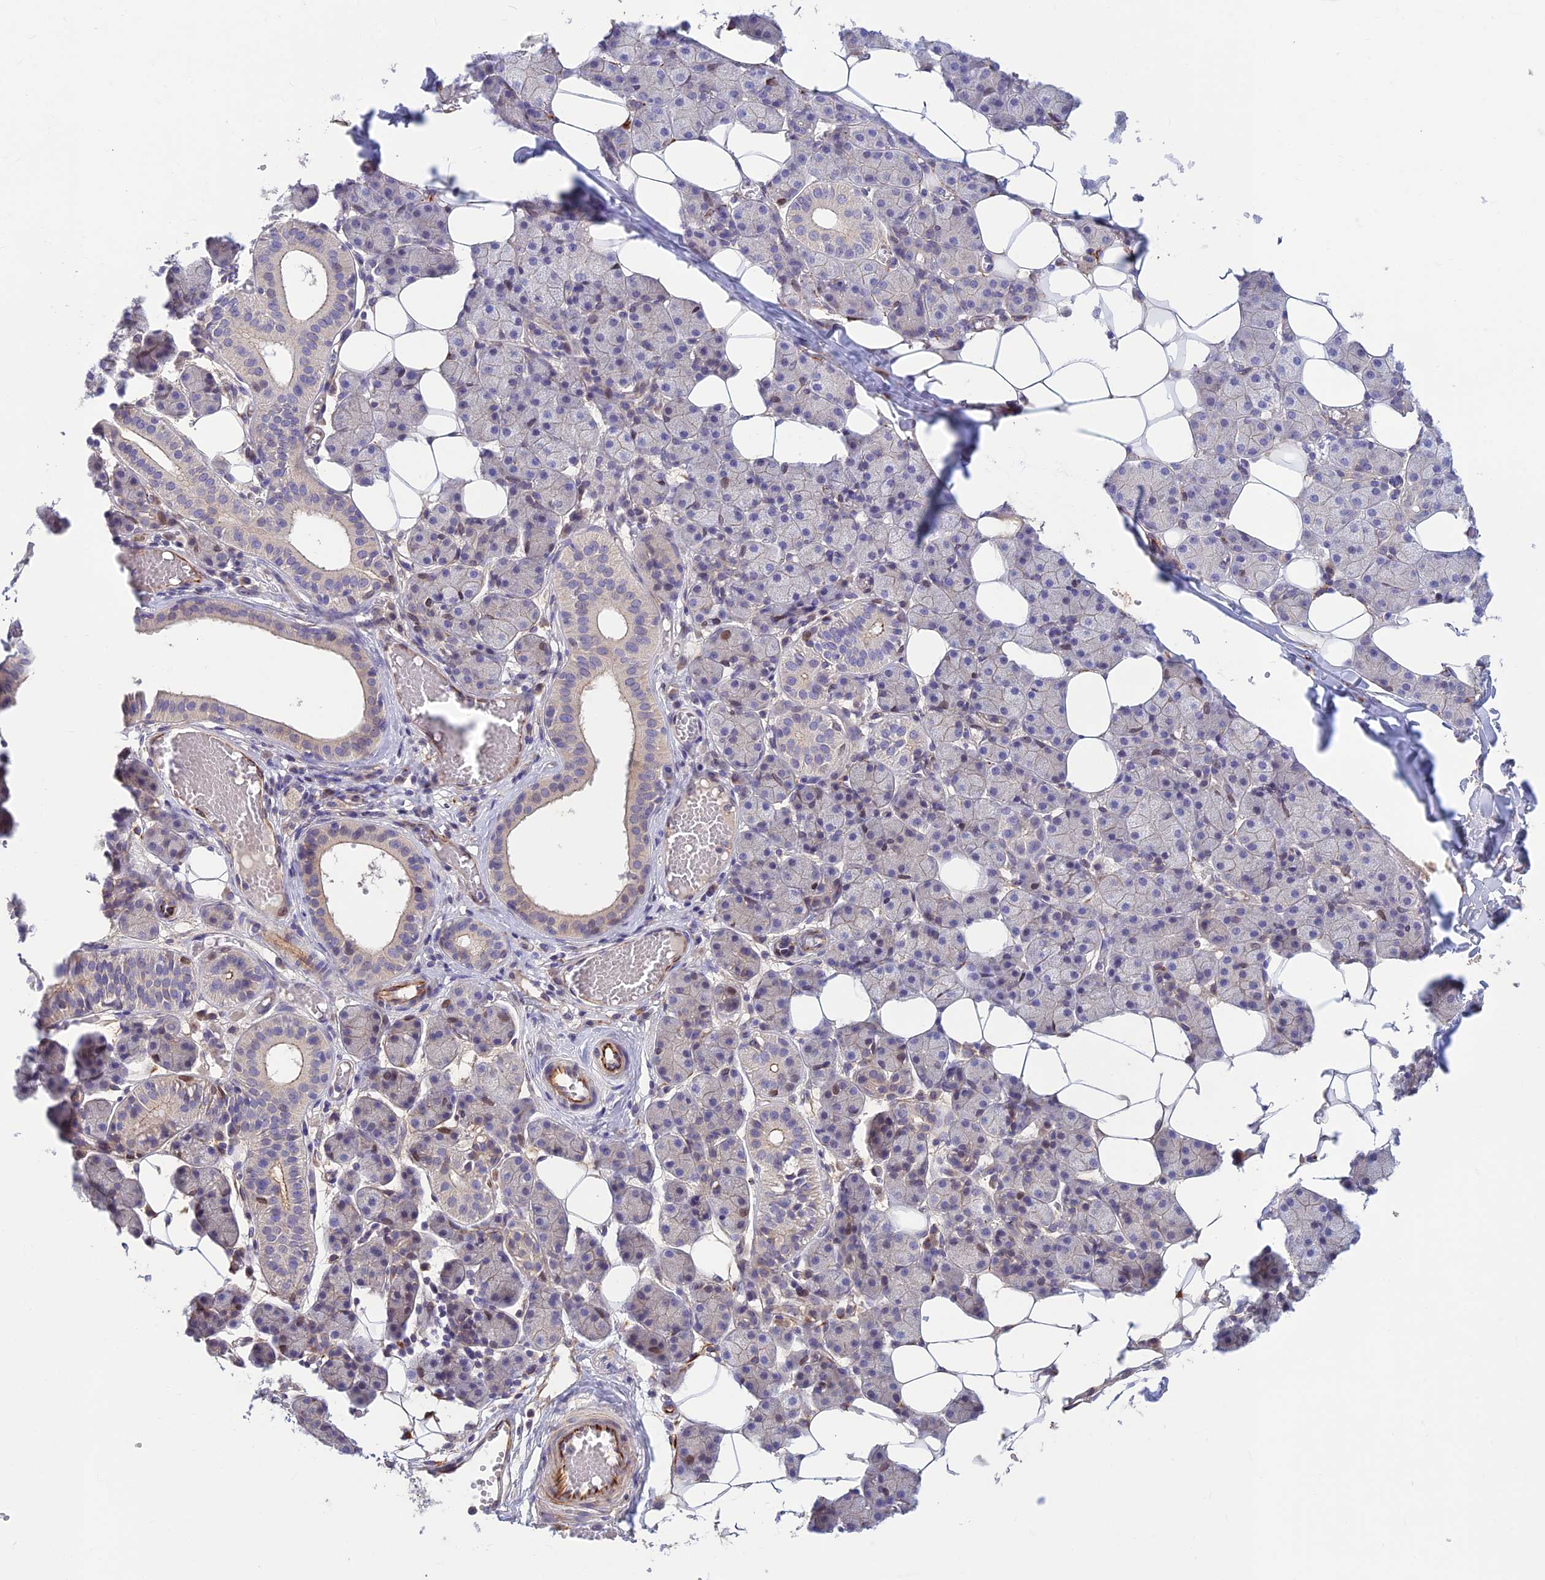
{"staining": {"intensity": "strong", "quantity": "<25%", "location": "cytoplasmic/membranous"}, "tissue": "salivary gland", "cell_type": "Glandular cells", "image_type": "normal", "snomed": [{"axis": "morphology", "description": "Normal tissue, NOS"}, {"axis": "topography", "description": "Salivary gland"}], "caption": "About <25% of glandular cells in unremarkable human salivary gland exhibit strong cytoplasmic/membranous protein expression as visualized by brown immunohistochemical staining.", "gene": "ST8SIA5", "patient": {"sex": "female", "age": 33}}